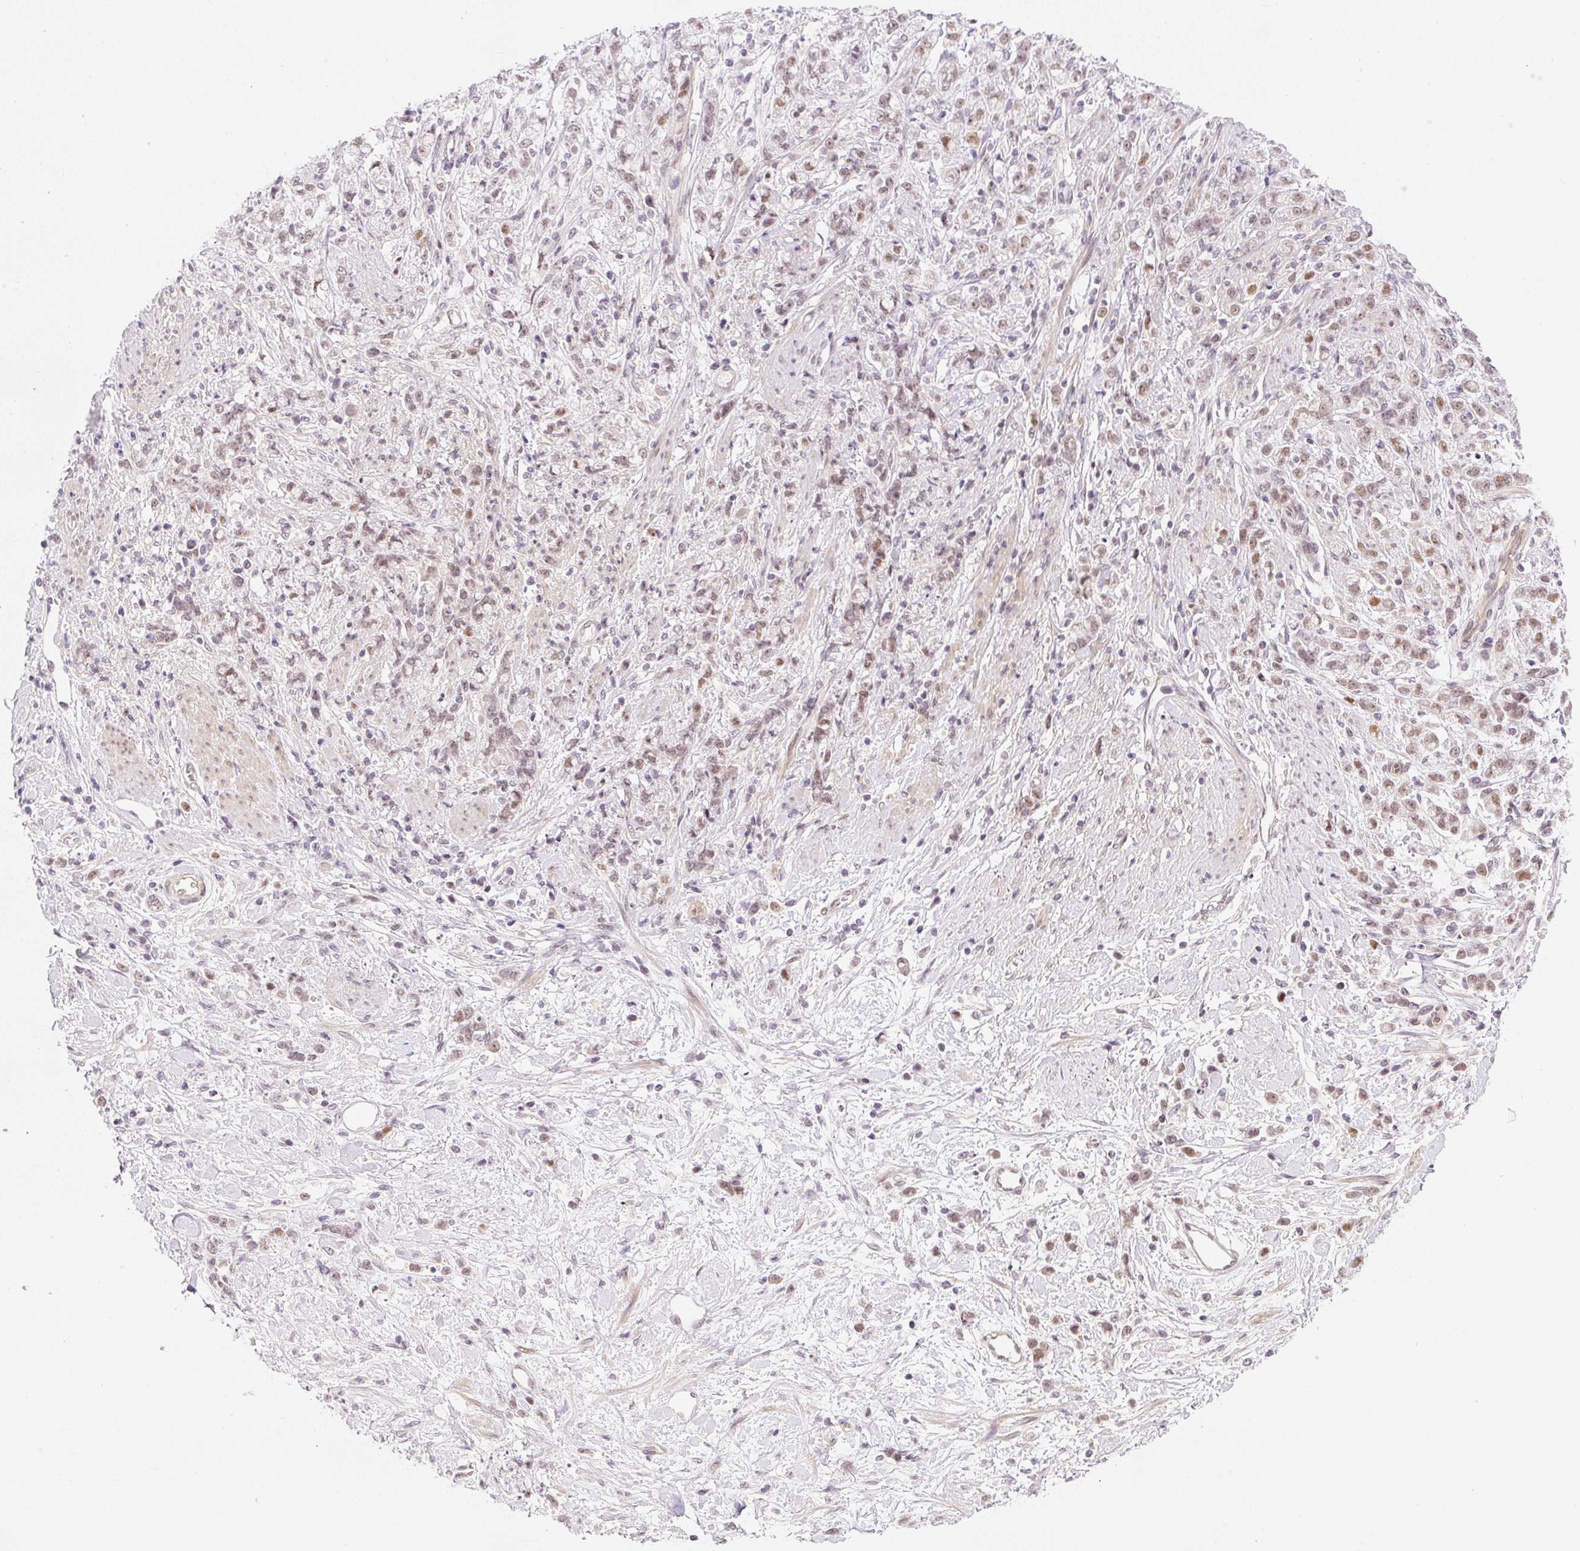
{"staining": {"intensity": "weak", "quantity": ">75%", "location": "nuclear"}, "tissue": "stomach cancer", "cell_type": "Tumor cells", "image_type": "cancer", "snomed": [{"axis": "morphology", "description": "Adenocarcinoma, NOS"}, {"axis": "topography", "description": "Stomach"}], "caption": "Immunohistochemistry (IHC) (DAB) staining of human stomach cancer (adenocarcinoma) exhibits weak nuclear protein positivity in approximately >75% of tumor cells.", "gene": "DPPA4", "patient": {"sex": "female", "age": 60}}